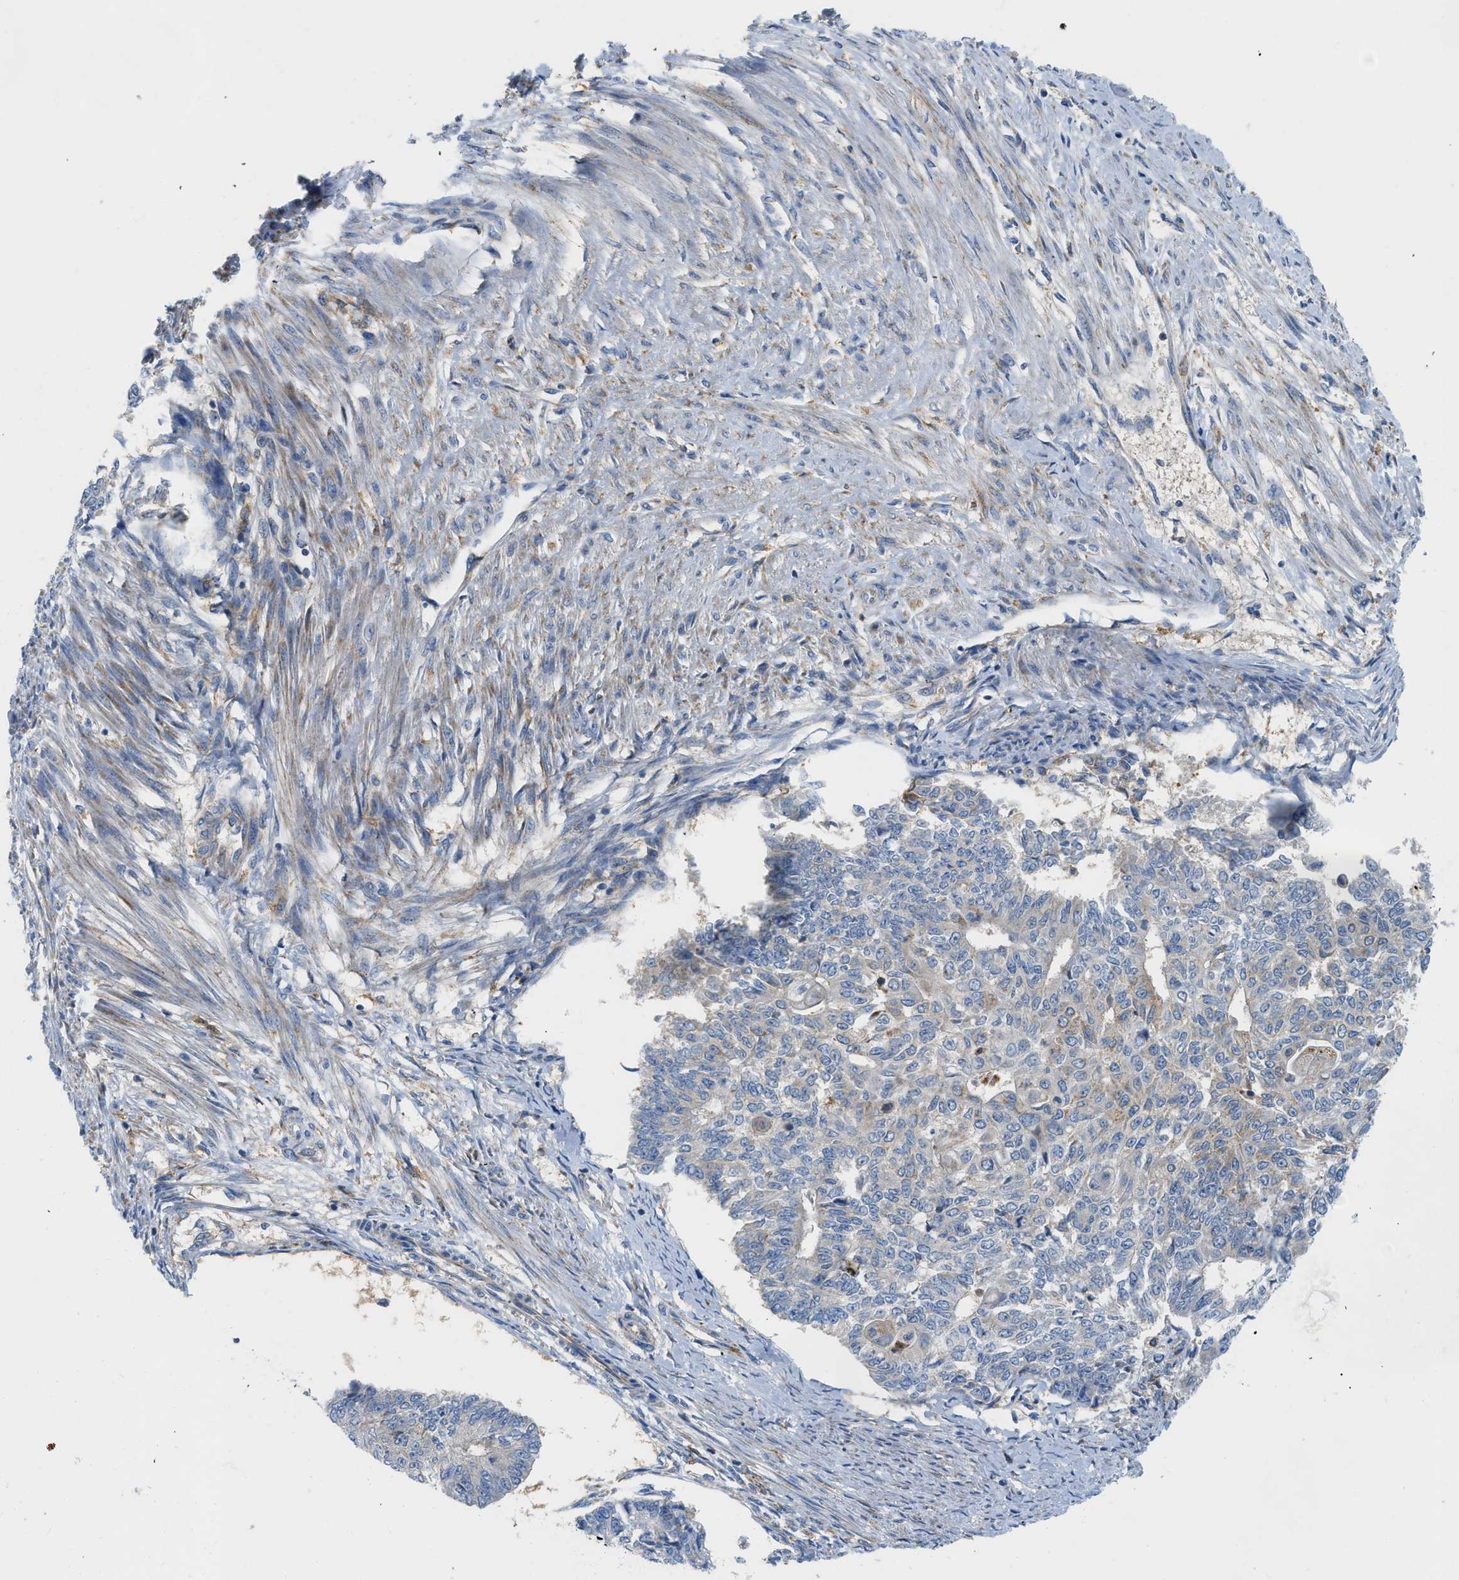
{"staining": {"intensity": "negative", "quantity": "none", "location": "none"}, "tissue": "endometrial cancer", "cell_type": "Tumor cells", "image_type": "cancer", "snomed": [{"axis": "morphology", "description": "Adenocarcinoma, NOS"}, {"axis": "topography", "description": "Endometrium"}], "caption": "The histopathology image reveals no staining of tumor cells in endometrial adenocarcinoma.", "gene": "ZNF831", "patient": {"sex": "female", "age": 32}}